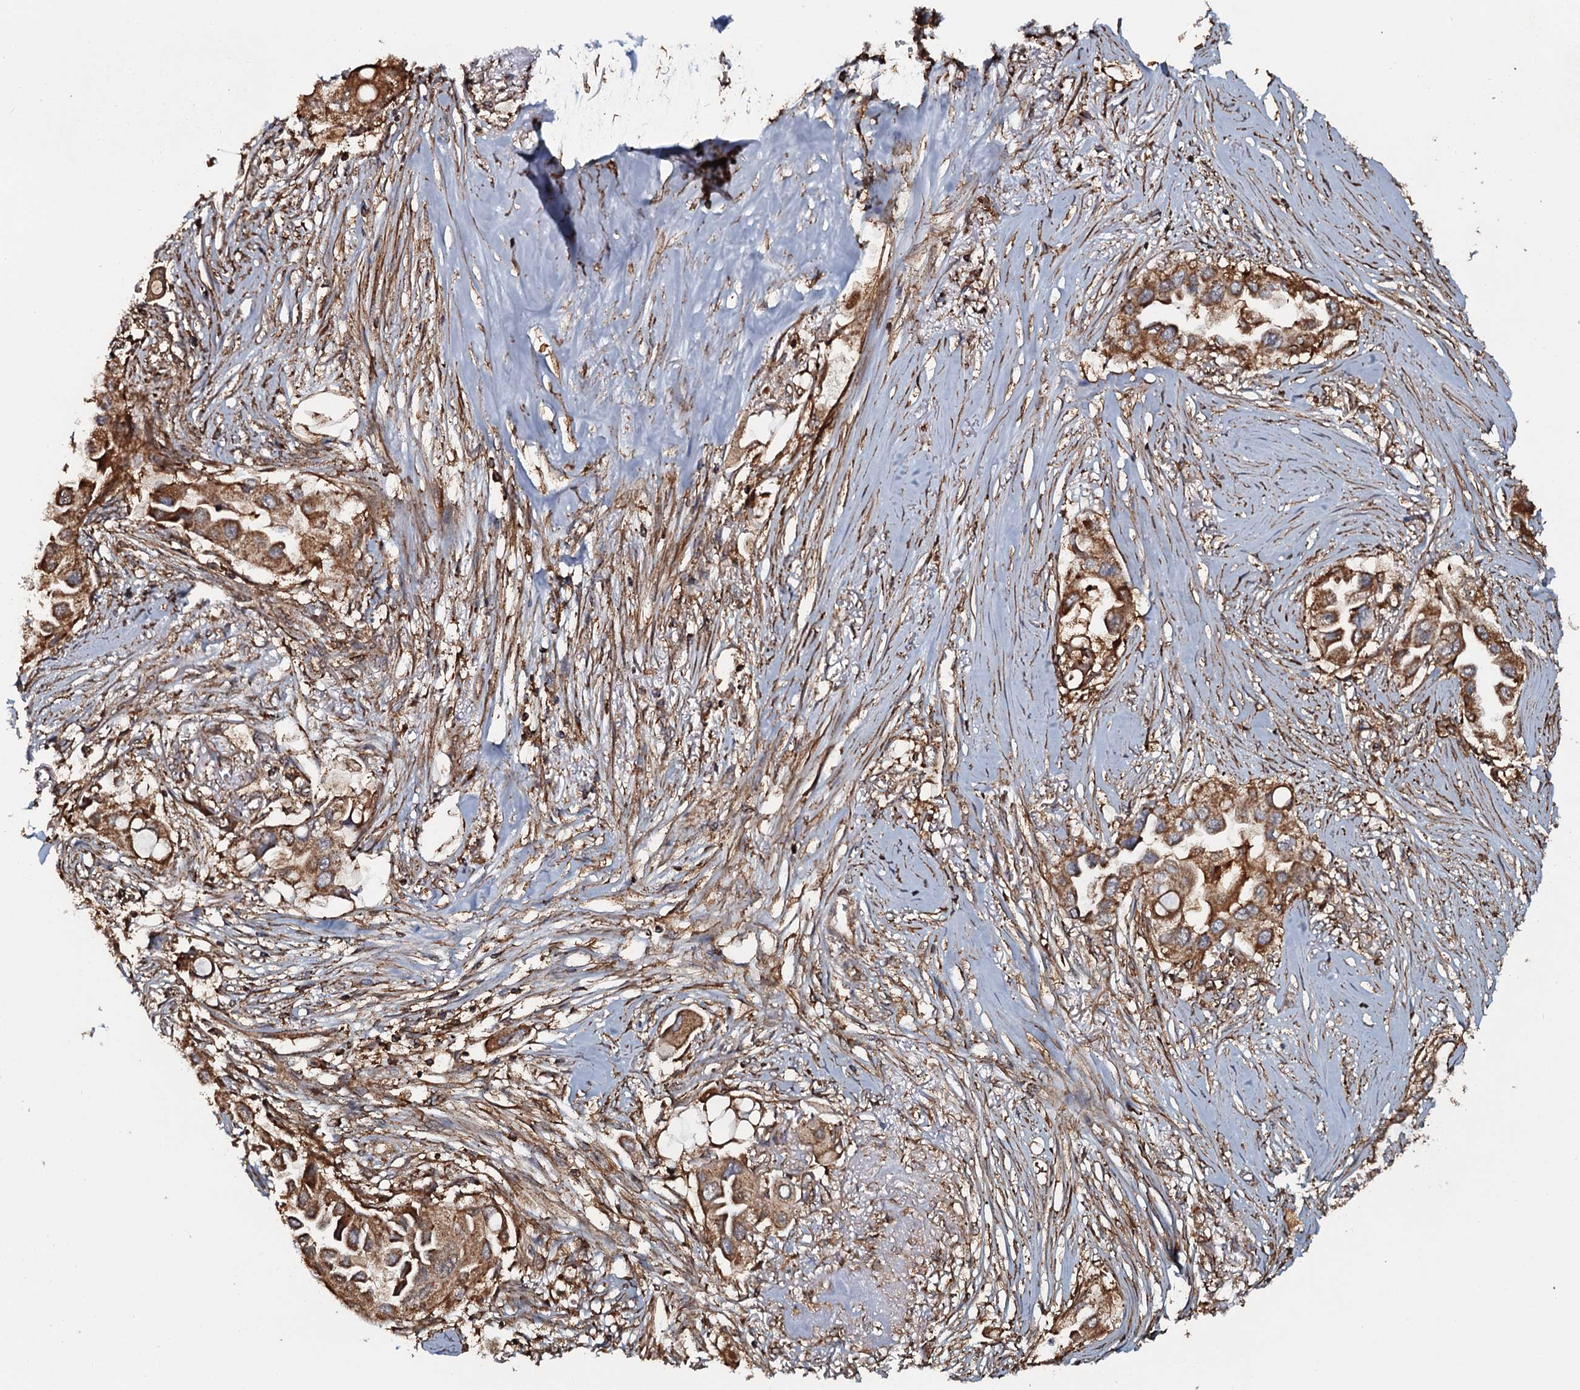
{"staining": {"intensity": "moderate", "quantity": ">75%", "location": "cytoplasmic/membranous"}, "tissue": "lung cancer", "cell_type": "Tumor cells", "image_type": "cancer", "snomed": [{"axis": "morphology", "description": "Adenocarcinoma, NOS"}, {"axis": "topography", "description": "Lung"}], "caption": "Lung cancer tissue exhibits moderate cytoplasmic/membranous staining in about >75% of tumor cells", "gene": "VWA8", "patient": {"sex": "female", "age": 76}}